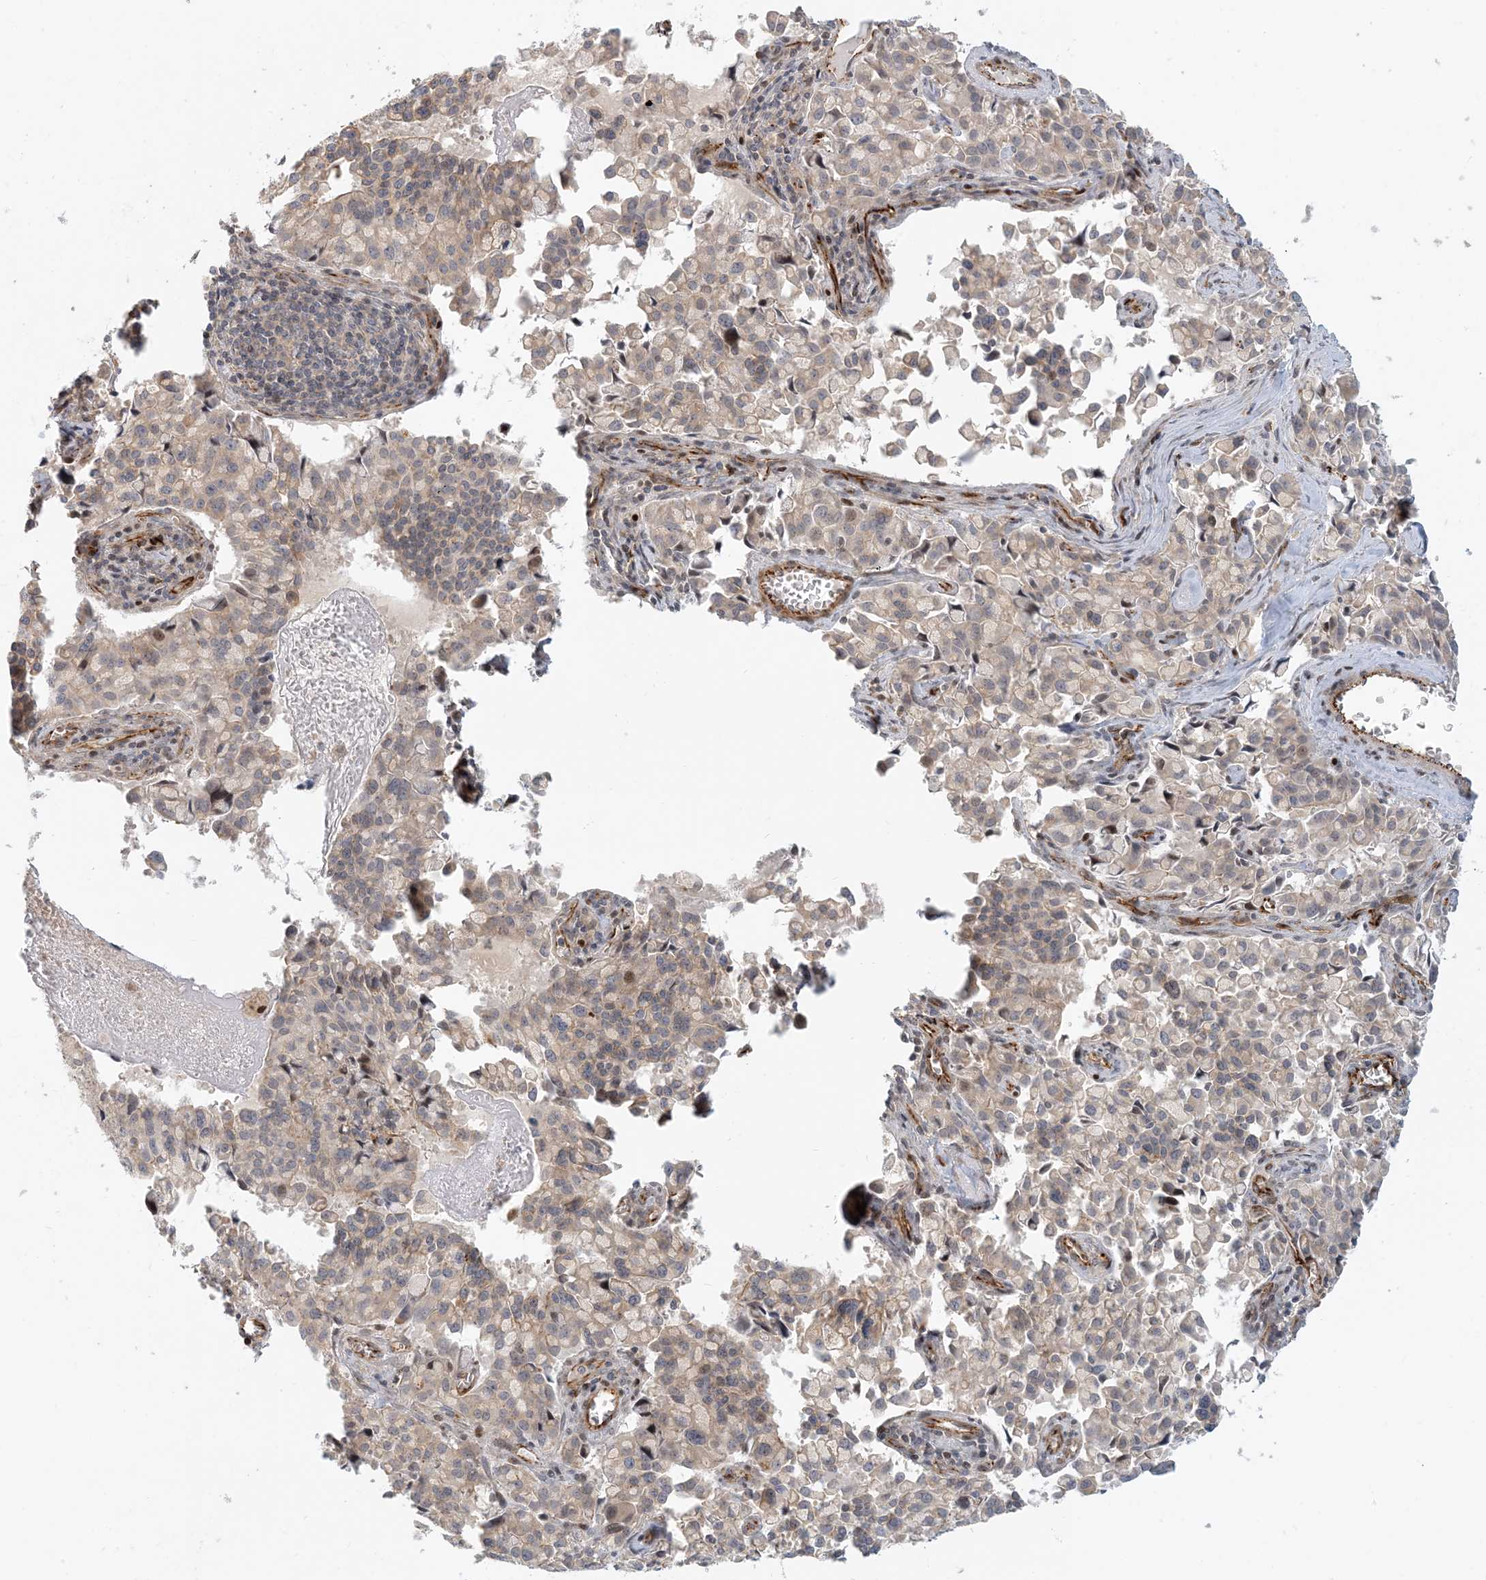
{"staining": {"intensity": "weak", "quantity": "<25%", "location": "cytoplasmic/membranous,nuclear"}, "tissue": "pancreatic cancer", "cell_type": "Tumor cells", "image_type": "cancer", "snomed": [{"axis": "morphology", "description": "Adenocarcinoma, NOS"}, {"axis": "topography", "description": "Pancreas"}], "caption": "Tumor cells are negative for brown protein staining in adenocarcinoma (pancreatic). The staining was performed using DAB to visualize the protein expression in brown, while the nuclei were stained in blue with hematoxylin (Magnification: 20x).", "gene": "MAPKBP1", "patient": {"sex": "male", "age": 65}}